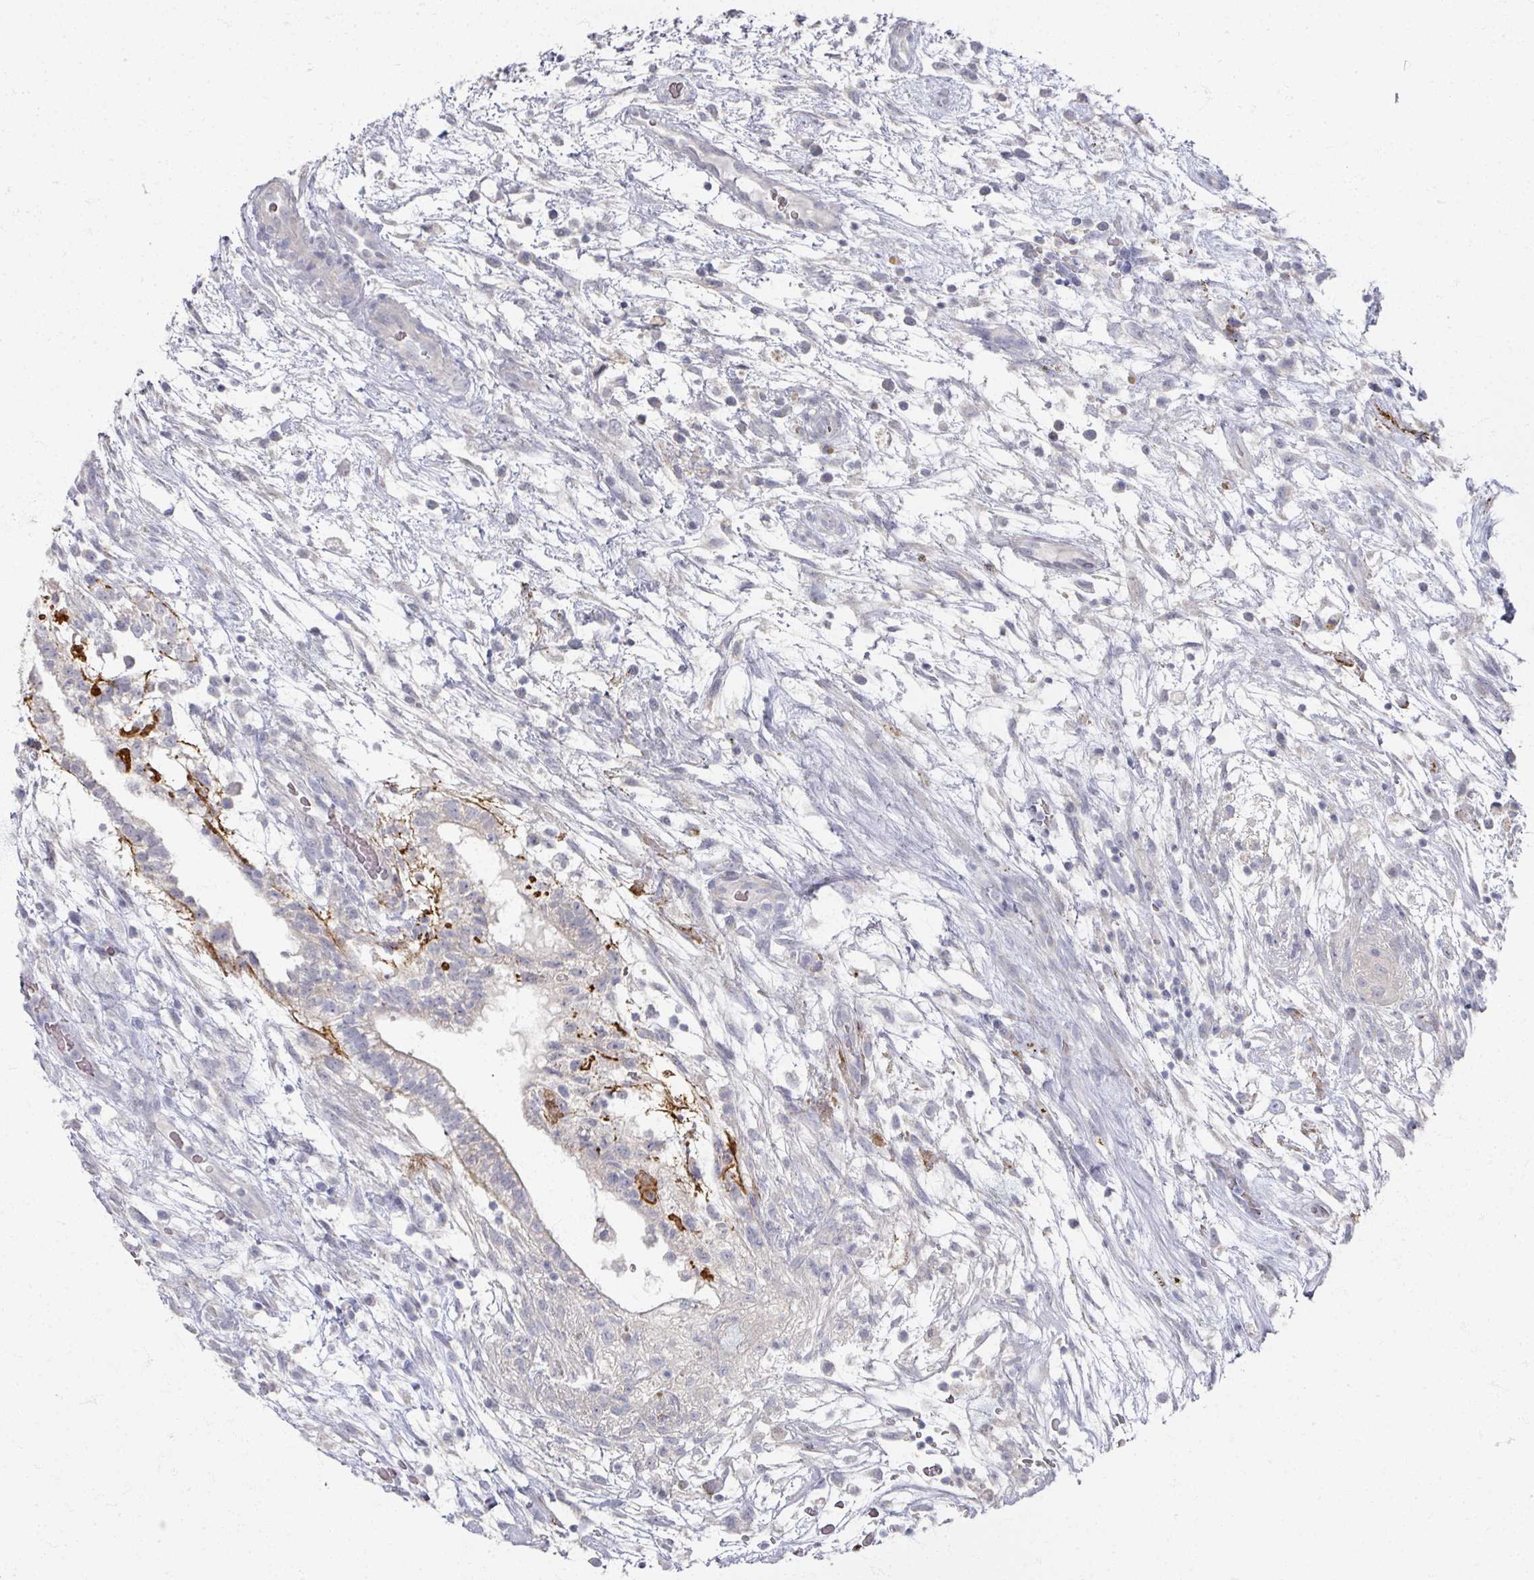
{"staining": {"intensity": "moderate", "quantity": "<25%", "location": "cytoplasmic/membranous"}, "tissue": "testis cancer", "cell_type": "Tumor cells", "image_type": "cancer", "snomed": [{"axis": "morphology", "description": "Carcinoma, Embryonal, NOS"}, {"axis": "topography", "description": "Testis"}], "caption": "Brown immunohistochemical staining in human embryonal carcinoma (testis) reveals moderate cytoplasmic/membranous staining in about <25% of tumor cells. The staining is performed using DAB brown chromogen to label protein expression. The nuclei are counter-stained blue using hematoxylin.", "gene": "TTYH3", "patient": {"sex": "male", "age": 32}}